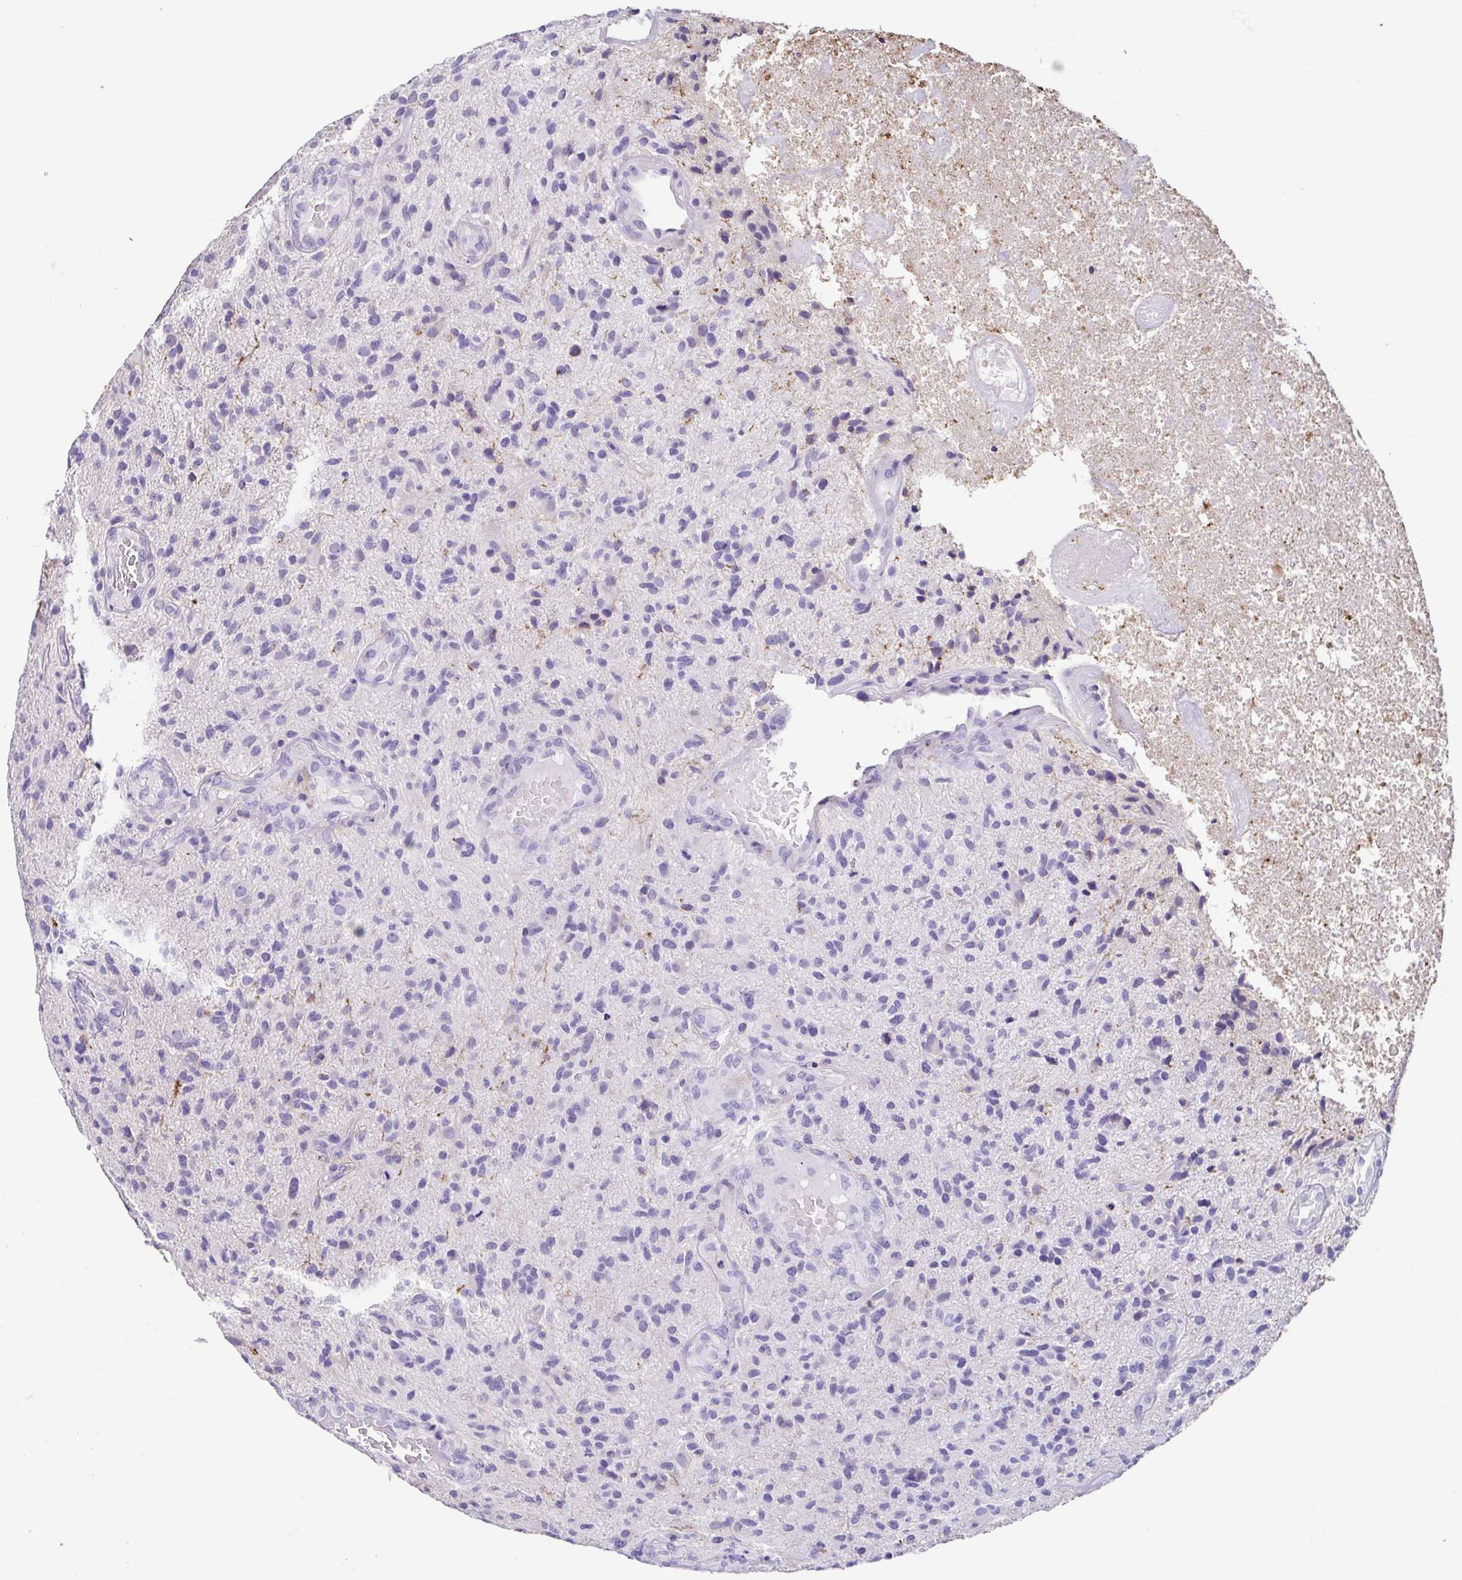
{"staining": {"intensity": "negative", "quantity": "none", "location": "none"}, "tissue": "glioma", "cell_type": "Tumor cells", "image_type": "cancer", "snomed": [{"axis": "morphology", "description": "Glioma, malignant, High grade"}, {"axis": "topography", "description": "Brain"}], "caption": "Glioma stained for a protein using IHC exhibits no expression tumor cells.", "gene": "ANXA10", "patient": {"sex": "male", "age": 55}}